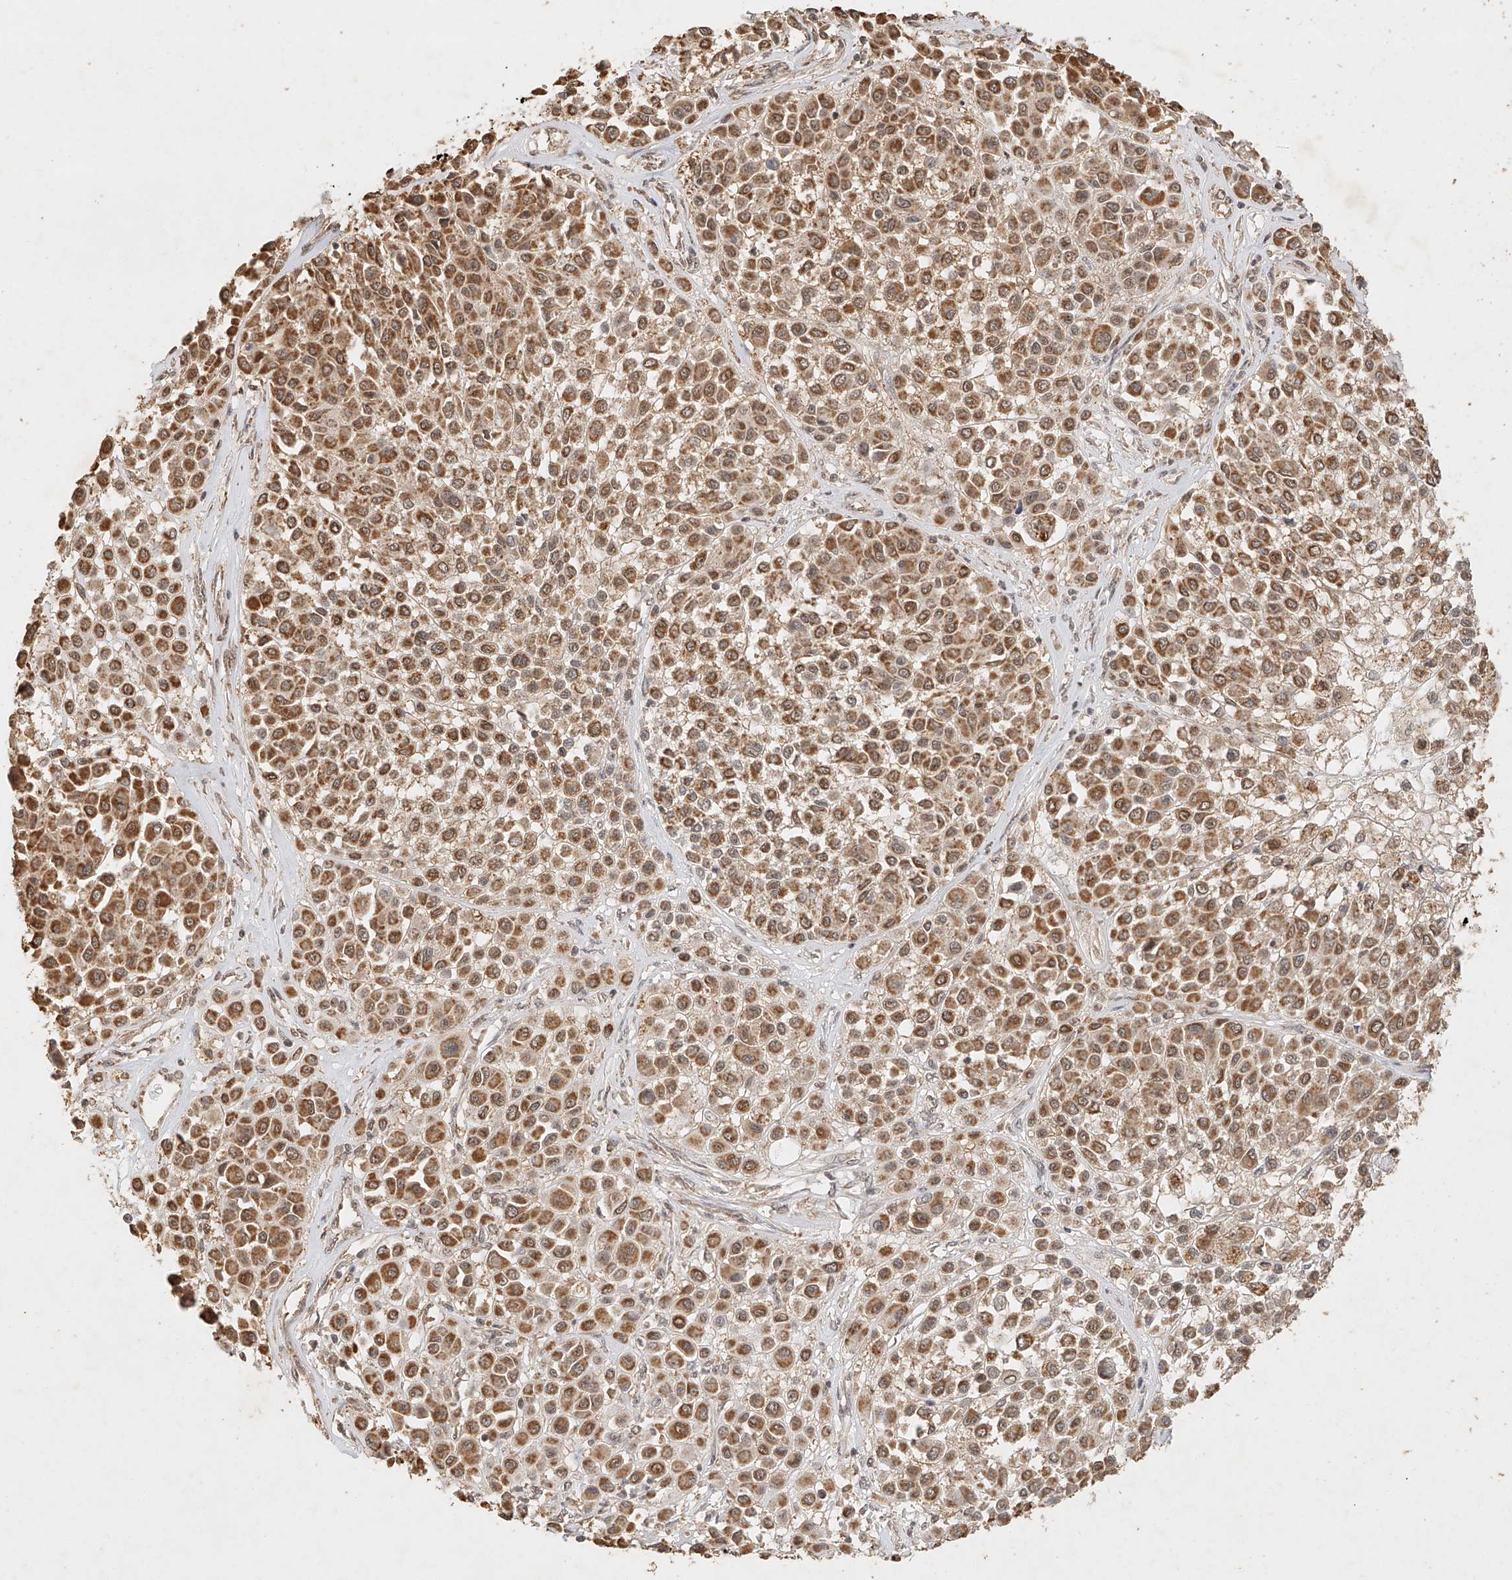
{"staining": {"intensity": "moderate", "quantity": ">75%", "location": "cytoplasmic/membranous"}, "tissue": "melanoma", "cell_type": "Tumor cells", "image_type": "cancer", "snomed": [{"axis": "morphology", "description": "Malignant melanoma, Metastatic site"}, {"axis": "topography", "description": "Soft tissue"}], "caption": "Moderate cytoplasmic/membranous staining for a protein is appreciated in about >75% of tumor cells of malignant melanoma (metastatic site) using IHC.", "gene": "CXorf58", "patient": {"sex": "male", "age": 41}}